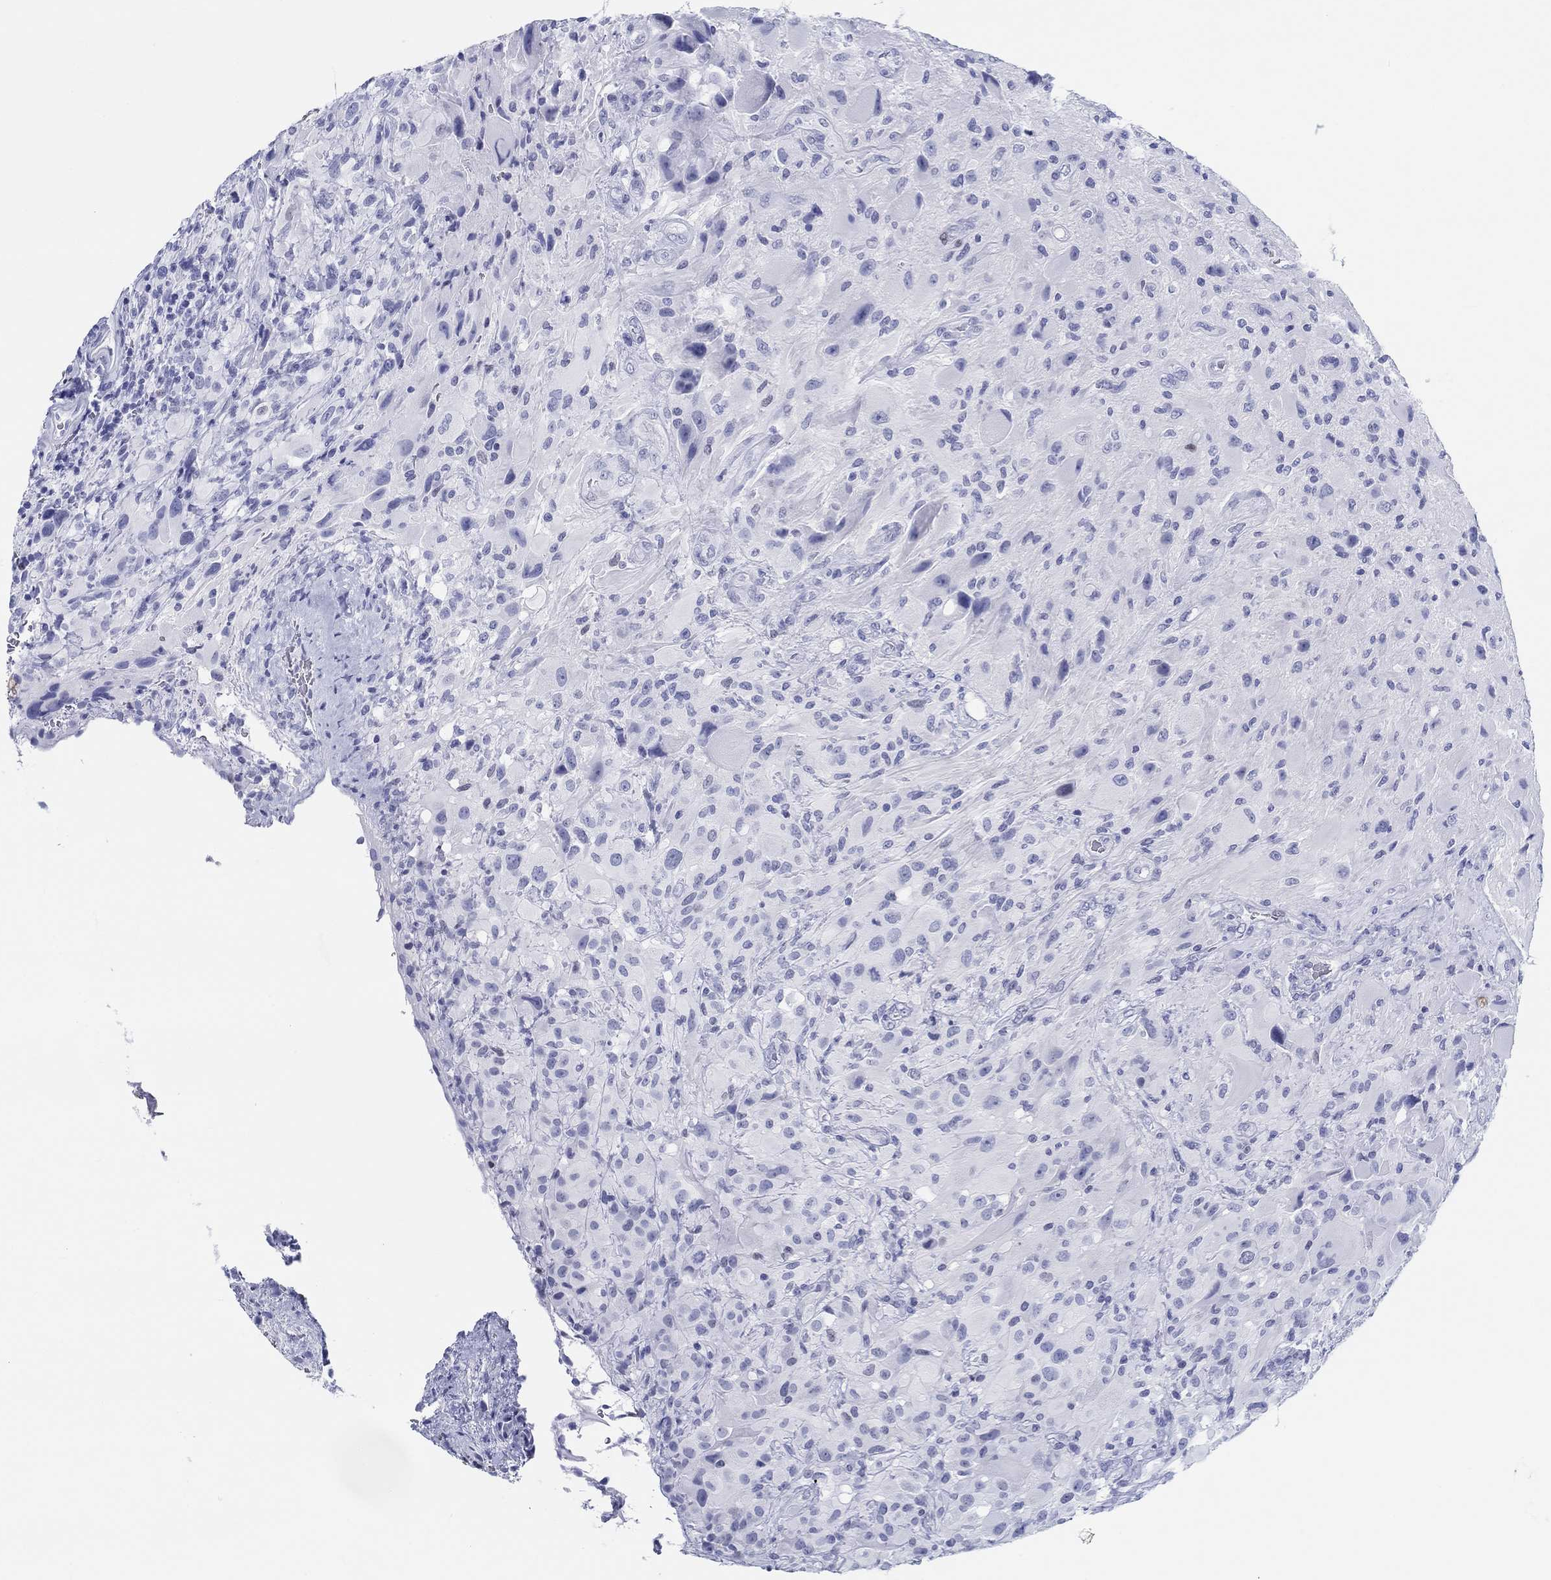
{"staining": {"intensity": "negative", "quantity": "none", "location": "none"}, "tissue": "glioma", "cell_type": "Tumor cells", "image_type": "cancer", "snomed": [{"axis": "morphology", "description": "Glioma, malignant, High grade"}, {"axis": "topography", "description": "Cerebral cortex"}], "caption": "This image is of high-grade glioma (malignant) stained with immunohistochemistry (IHC) to label a protein in brown with the nuclei are counter-stained blue. There is no expression in tumor cells. The staining is performed using DAB (3,3'-diaminobenzidine) brown chromogen with nuclei counter-stained in using hematoxylin.", "gene": "H1-1", "patient": {"sex": "male", "age": 35}}